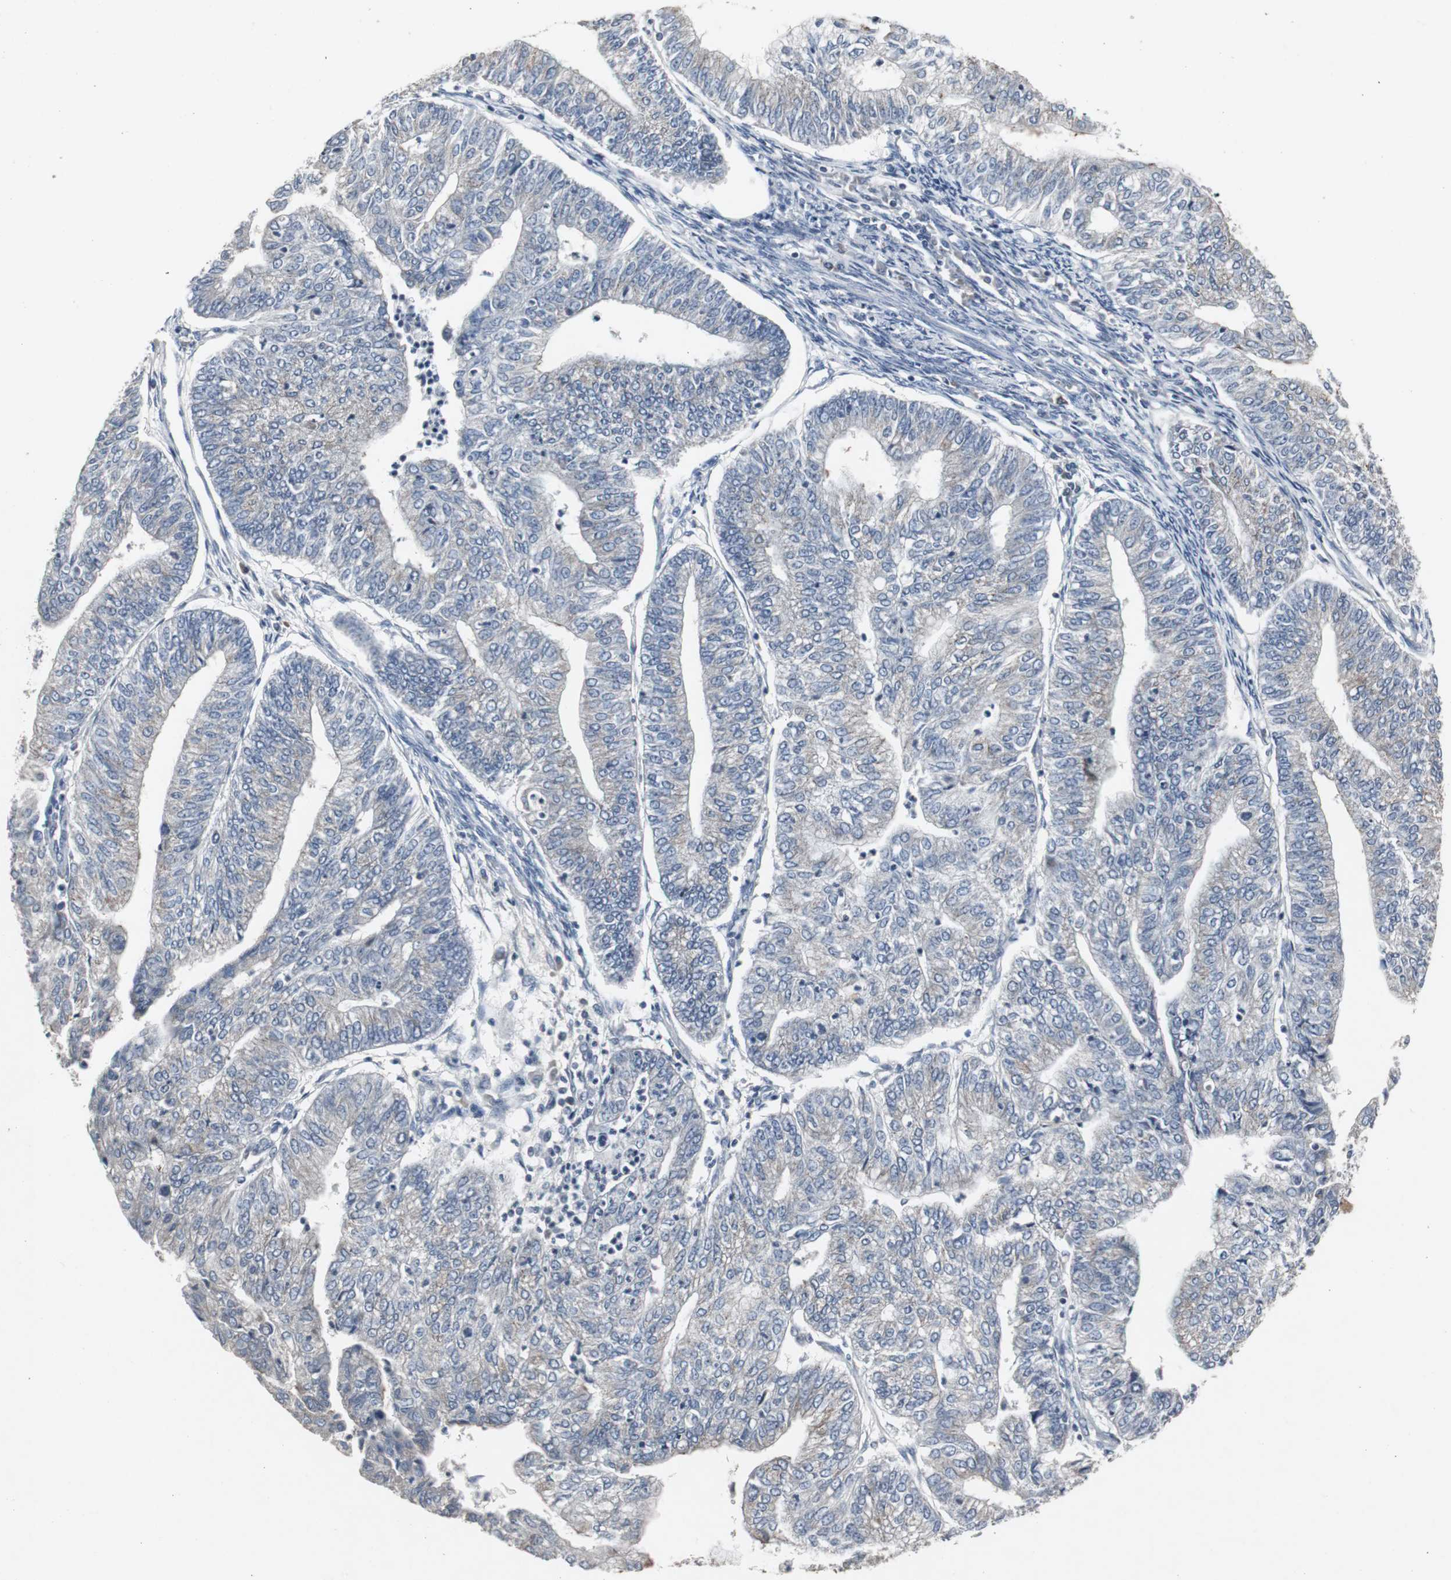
{"staining": {"intensity": "moderate", "quantity": "<25%", "location": "cytoplasmic/membranous"}, "tissue": "endometrial cancer", "cell_type": "Tumor cells", "image_type": "cancer", "snomed": [{"axis": "morphology", "description": "Adenocarcinoma, NOS"}, {"axis": "topography", "description": "Endometrium"}], "caption": "Endometrial adenocarcinoma stained for a protein exhibits moderate cytoplasmic/membranous positivity in tumor cells.", "gene": "ACAA1", "patient": {"sex": "female", "age": 59}}